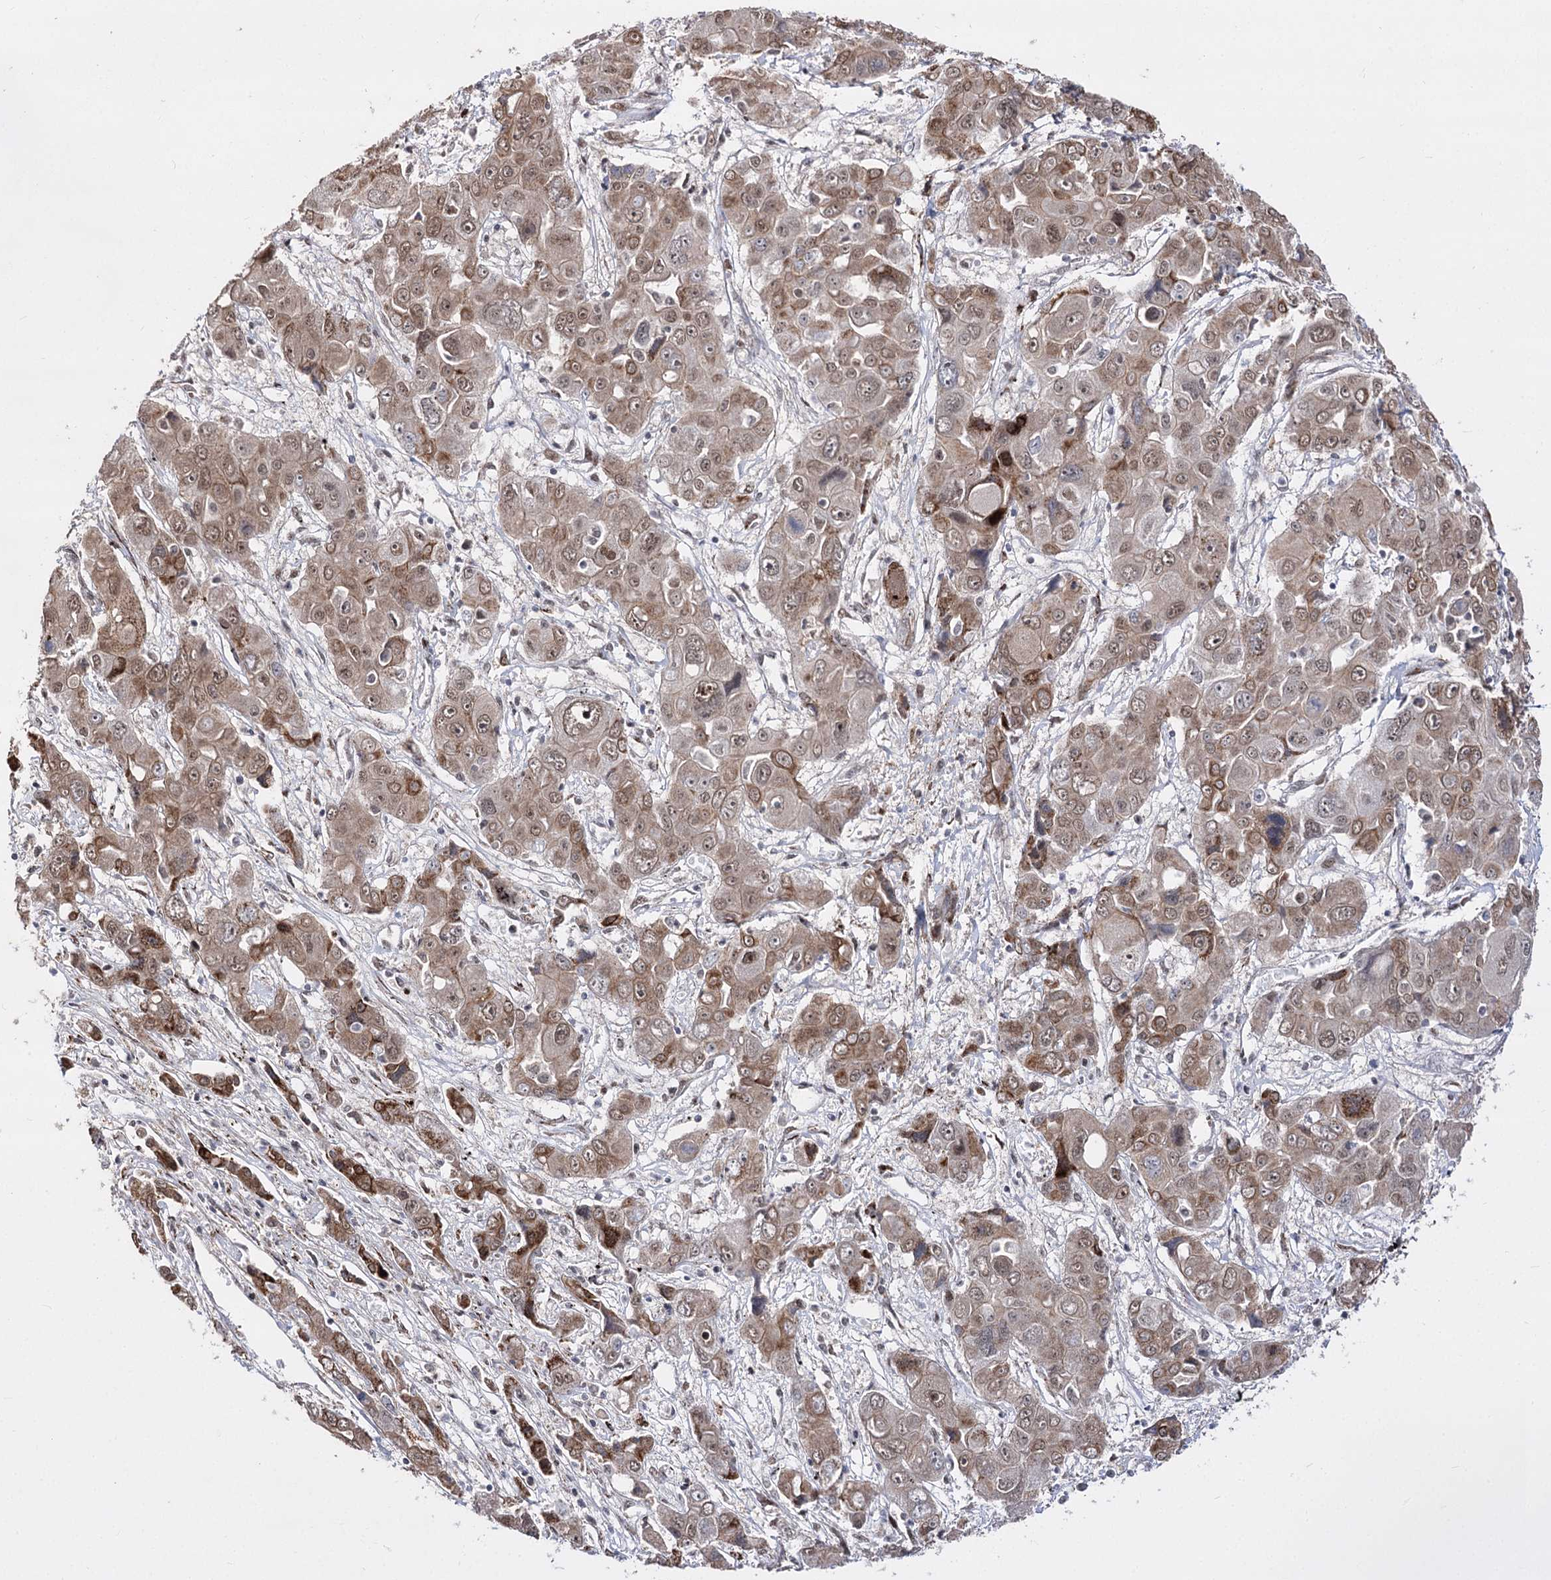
{"staining": {"intensity": "moderate", "quantity": ">75%", "location": "cytoplasmic/membranous,nuclear"}, "tissue": "liver cancer", "cell_type": "Tumor cells", "image_type": "cancer", "snomed": [{"axis": "morphology", "description": "Cholangiocarcinoma"}, {"axis": "topography", "description": "Liver"}], "caption": "Liver cholangiocarcinoma stained for a protein exhibits moderate cytoplasmic/membranous and nuclear positivity in tumor cells.", "gene": "STOX1", "patient": {"sex": "male", "age": 67}}